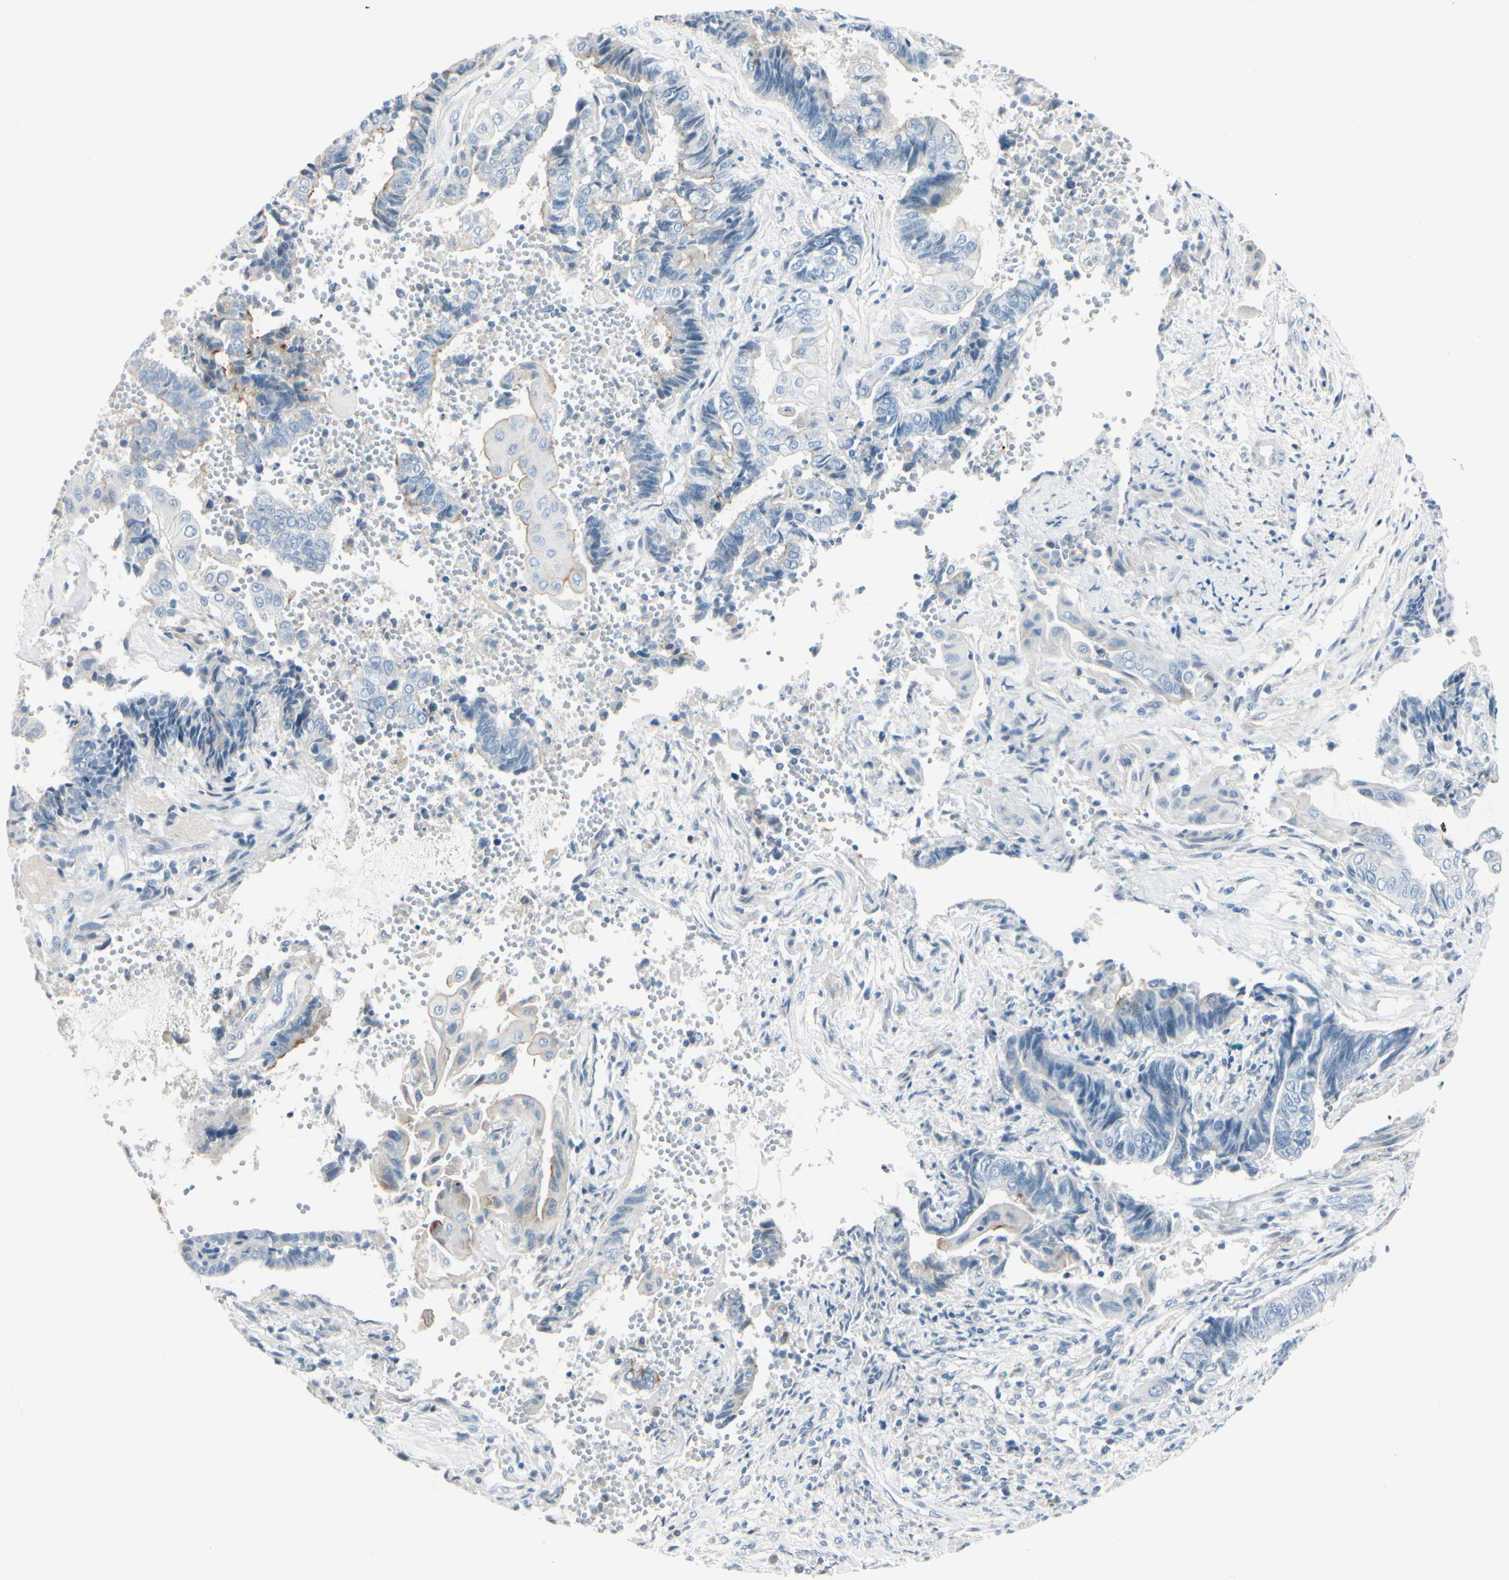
{"staining": {"intensity": "negative", "quantity": "none", "location": "none"}, "tissue": "endometrial cancer", "cell_type": "Tumor cells", "image_type": "cancer", "snomed": [{"axis": "morphology", "description": "Adenocarcinoma, NOS"}, {"axis": "topography", "description": "Uterus"}, {"axis": "topography", "description": "Endometrium"}], "caption": "A high-resolution photomicrograph shows immunohistochemistry staining of endometrial cancer (adenocarcinoma), which exhibits no significant expression in tumor cells. (DAB (3,3'-diaminobenzidine) immunohistochemistry with hematoxylin counter stain).", "gene": "CDHR5", "patient": {"sex": "female", "age": 70}}